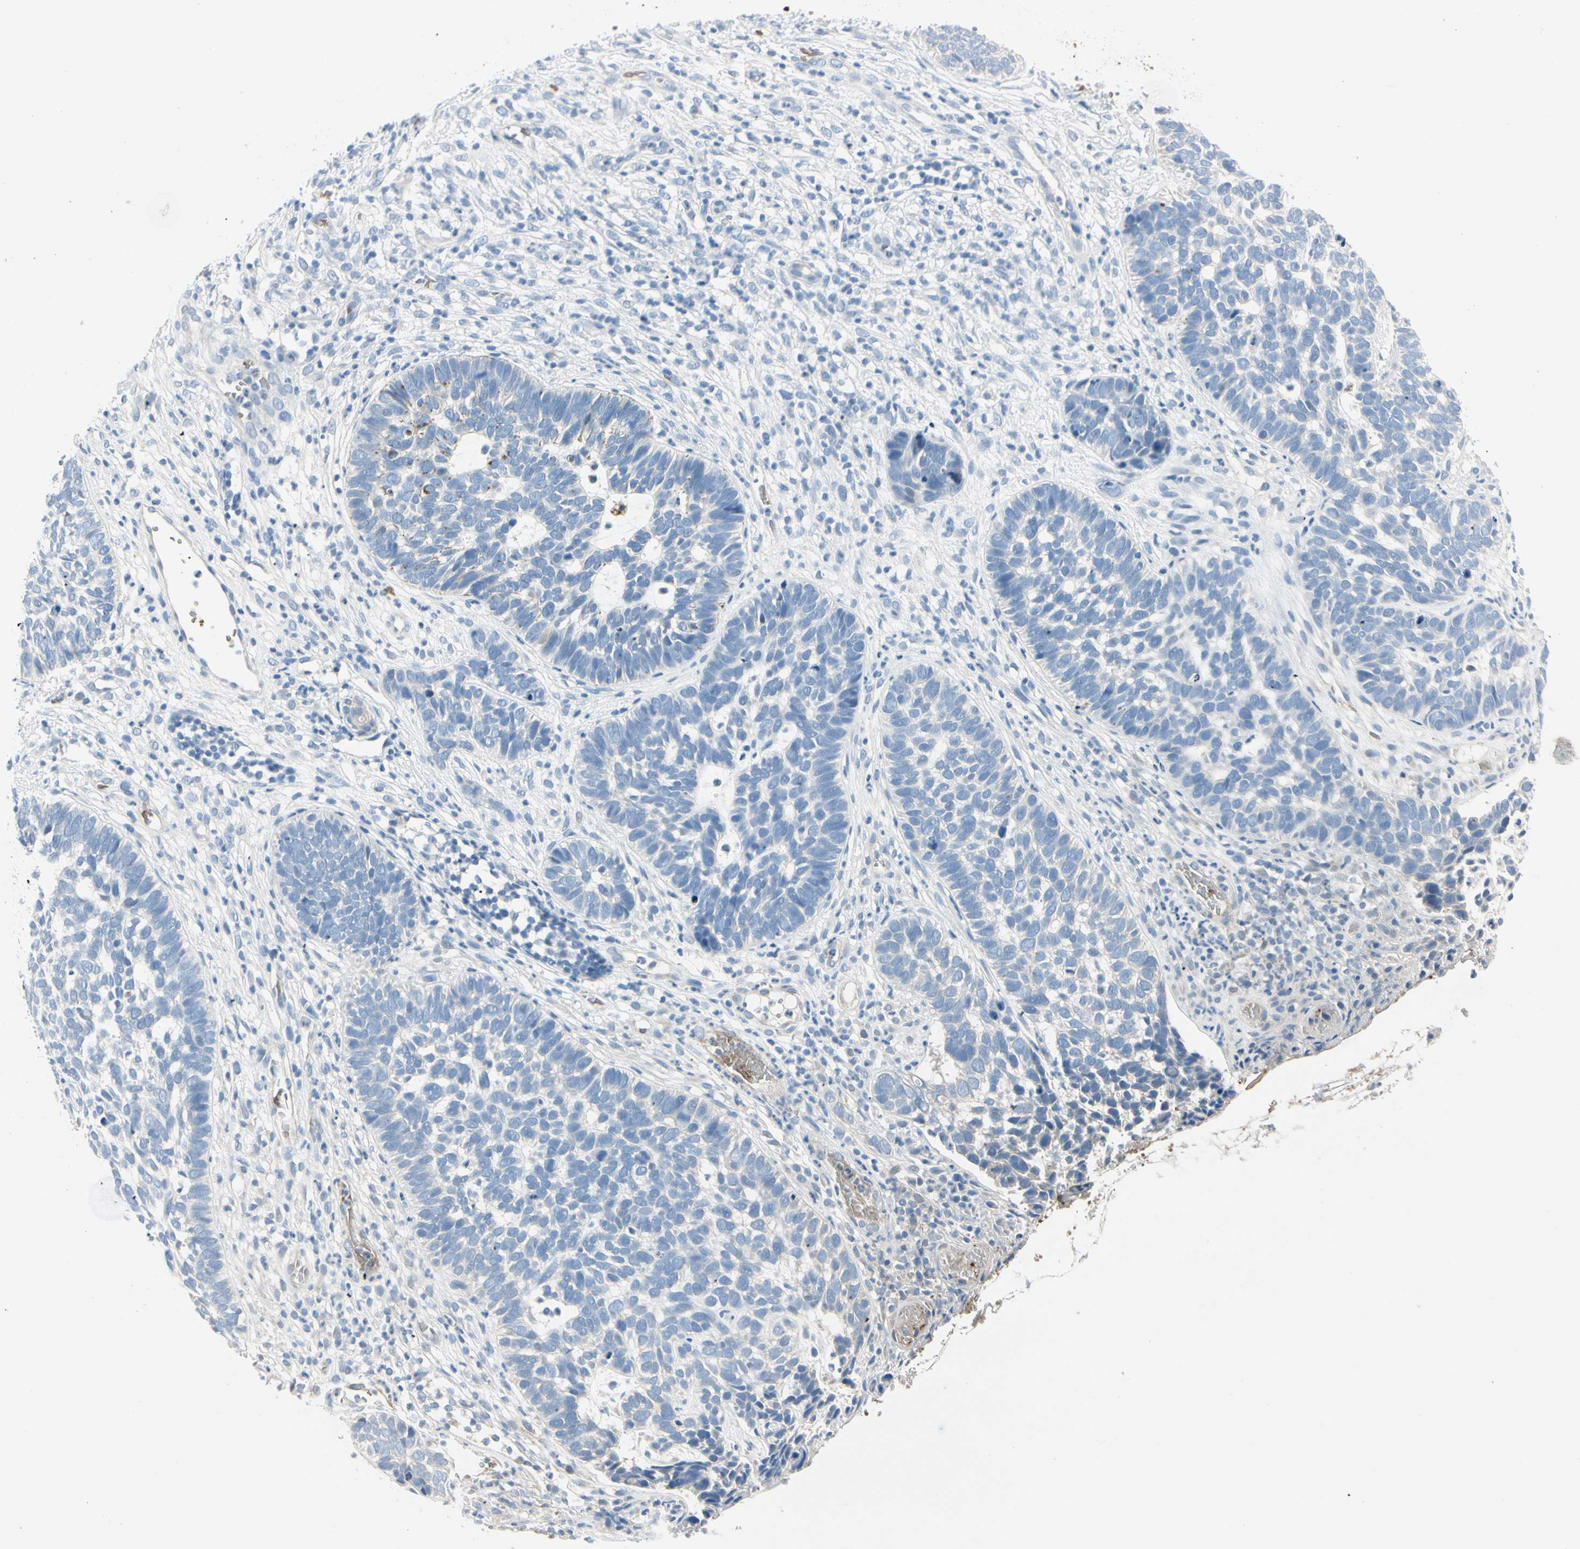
{"staining": {"intensity": "negative", "quantity": "none", "location": "none"}, "tissue": "skin cancer", "cell_type": "Tumor cells", "image_type": "cancer", "snomed": [{"axis": "morphology", "description": "Basal cell carcinoma"}, {"axis": "topography", "description": "Skin"}], "caption": "Protein analysis of basal cell carcinoma (skin) reveals no significant staining in tumor cells.", "gene": "CA1", "patient": {"sex": "male", "age": 87}}